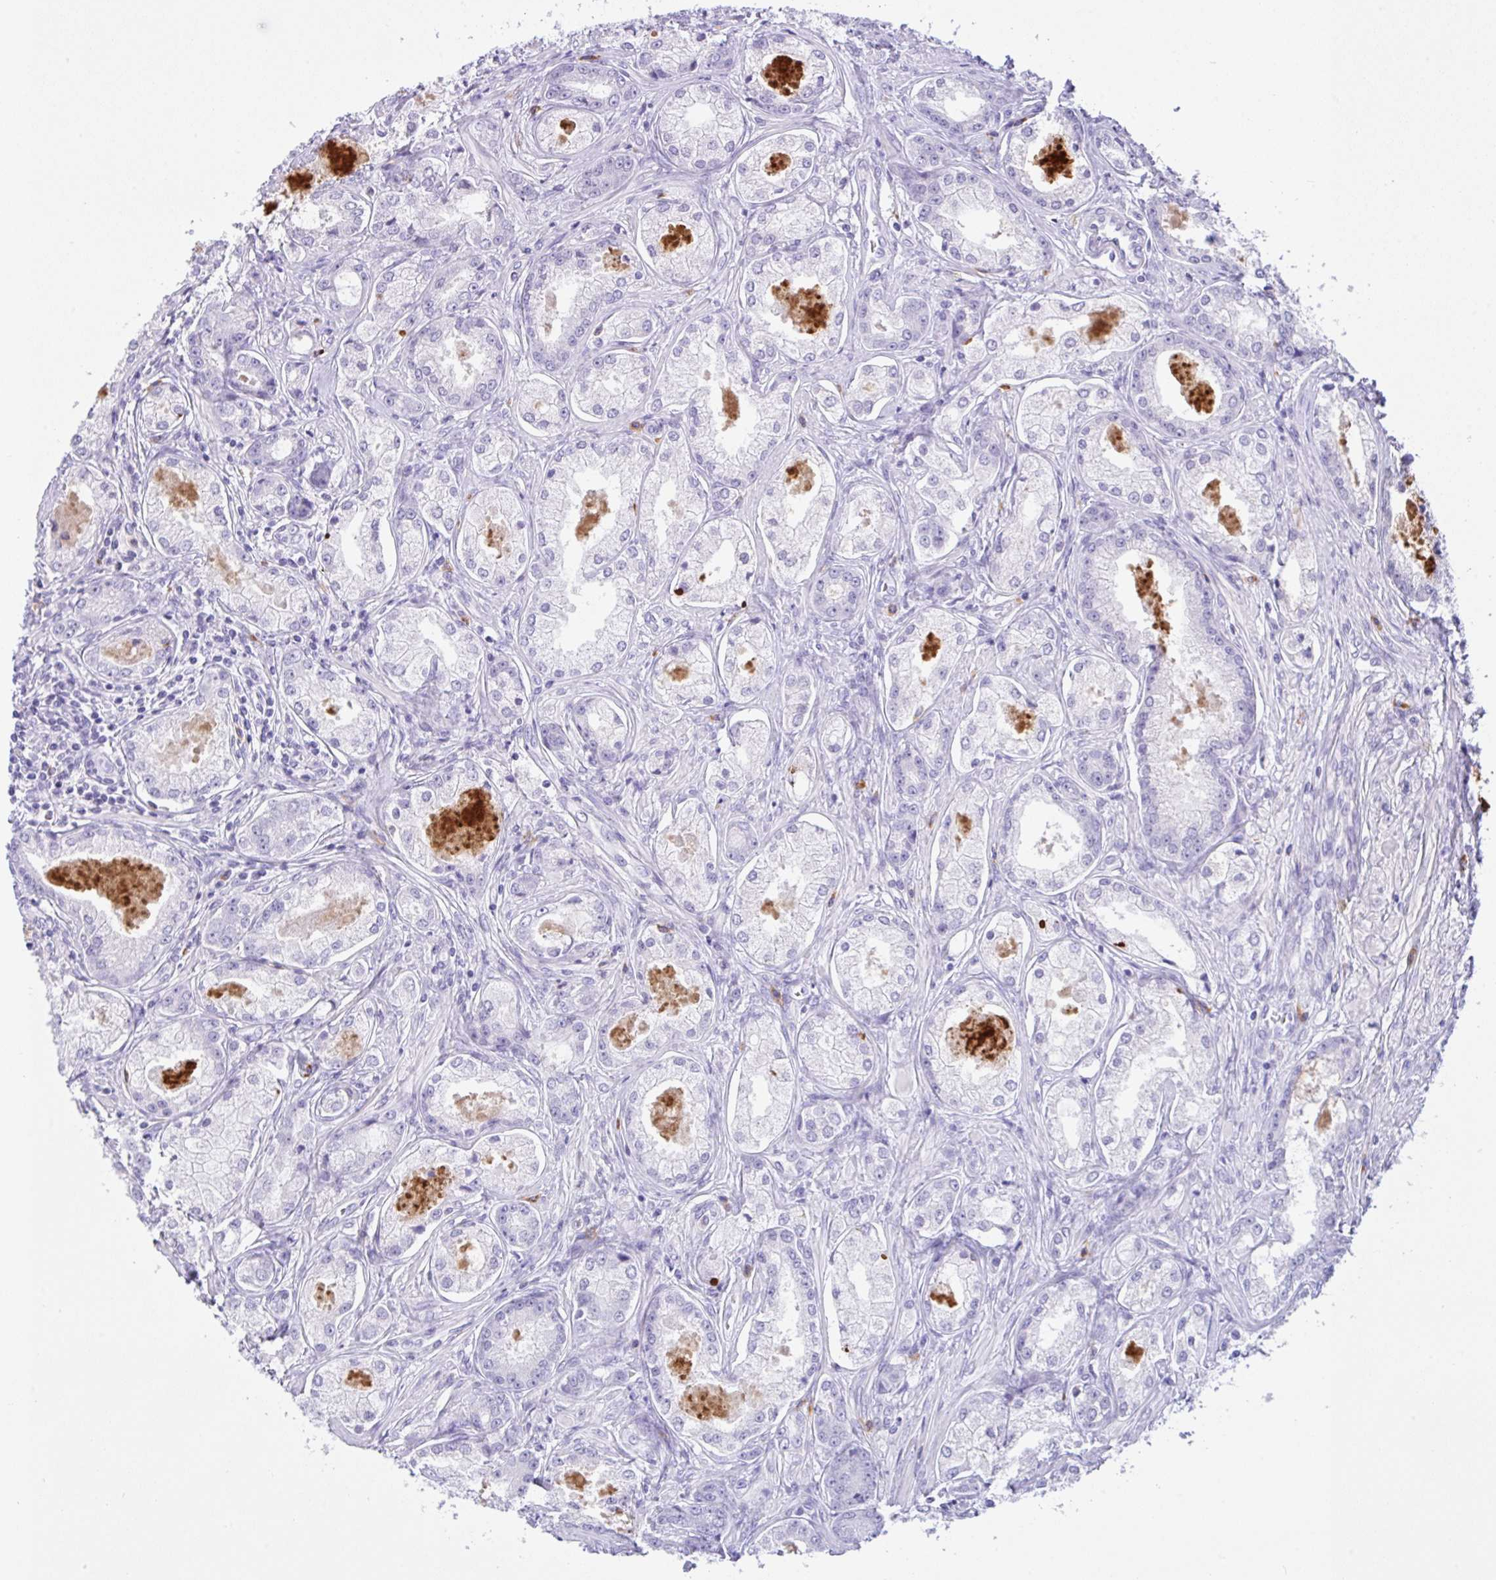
{"staining": {"intensity": "negative", "quantity": "none", "location": "none"}, "tissue": "prostate cancer", "cell_type": "Tumor cells", "image_type": "cancer", "snomed": [{"axis": "morphology", "description": "Adenocarcinoma, Low grade"}, {"axis": "topography", "description": "Prostate"}], "caption": "High magnification brightfield microscopy of prostate cancer stained with DAB (brown) and counterstained with hematoxylin (blue): tumor cells show no significant positivity.", "gene": "NCF1", "patient": {"sex": "male", "age": 68}}